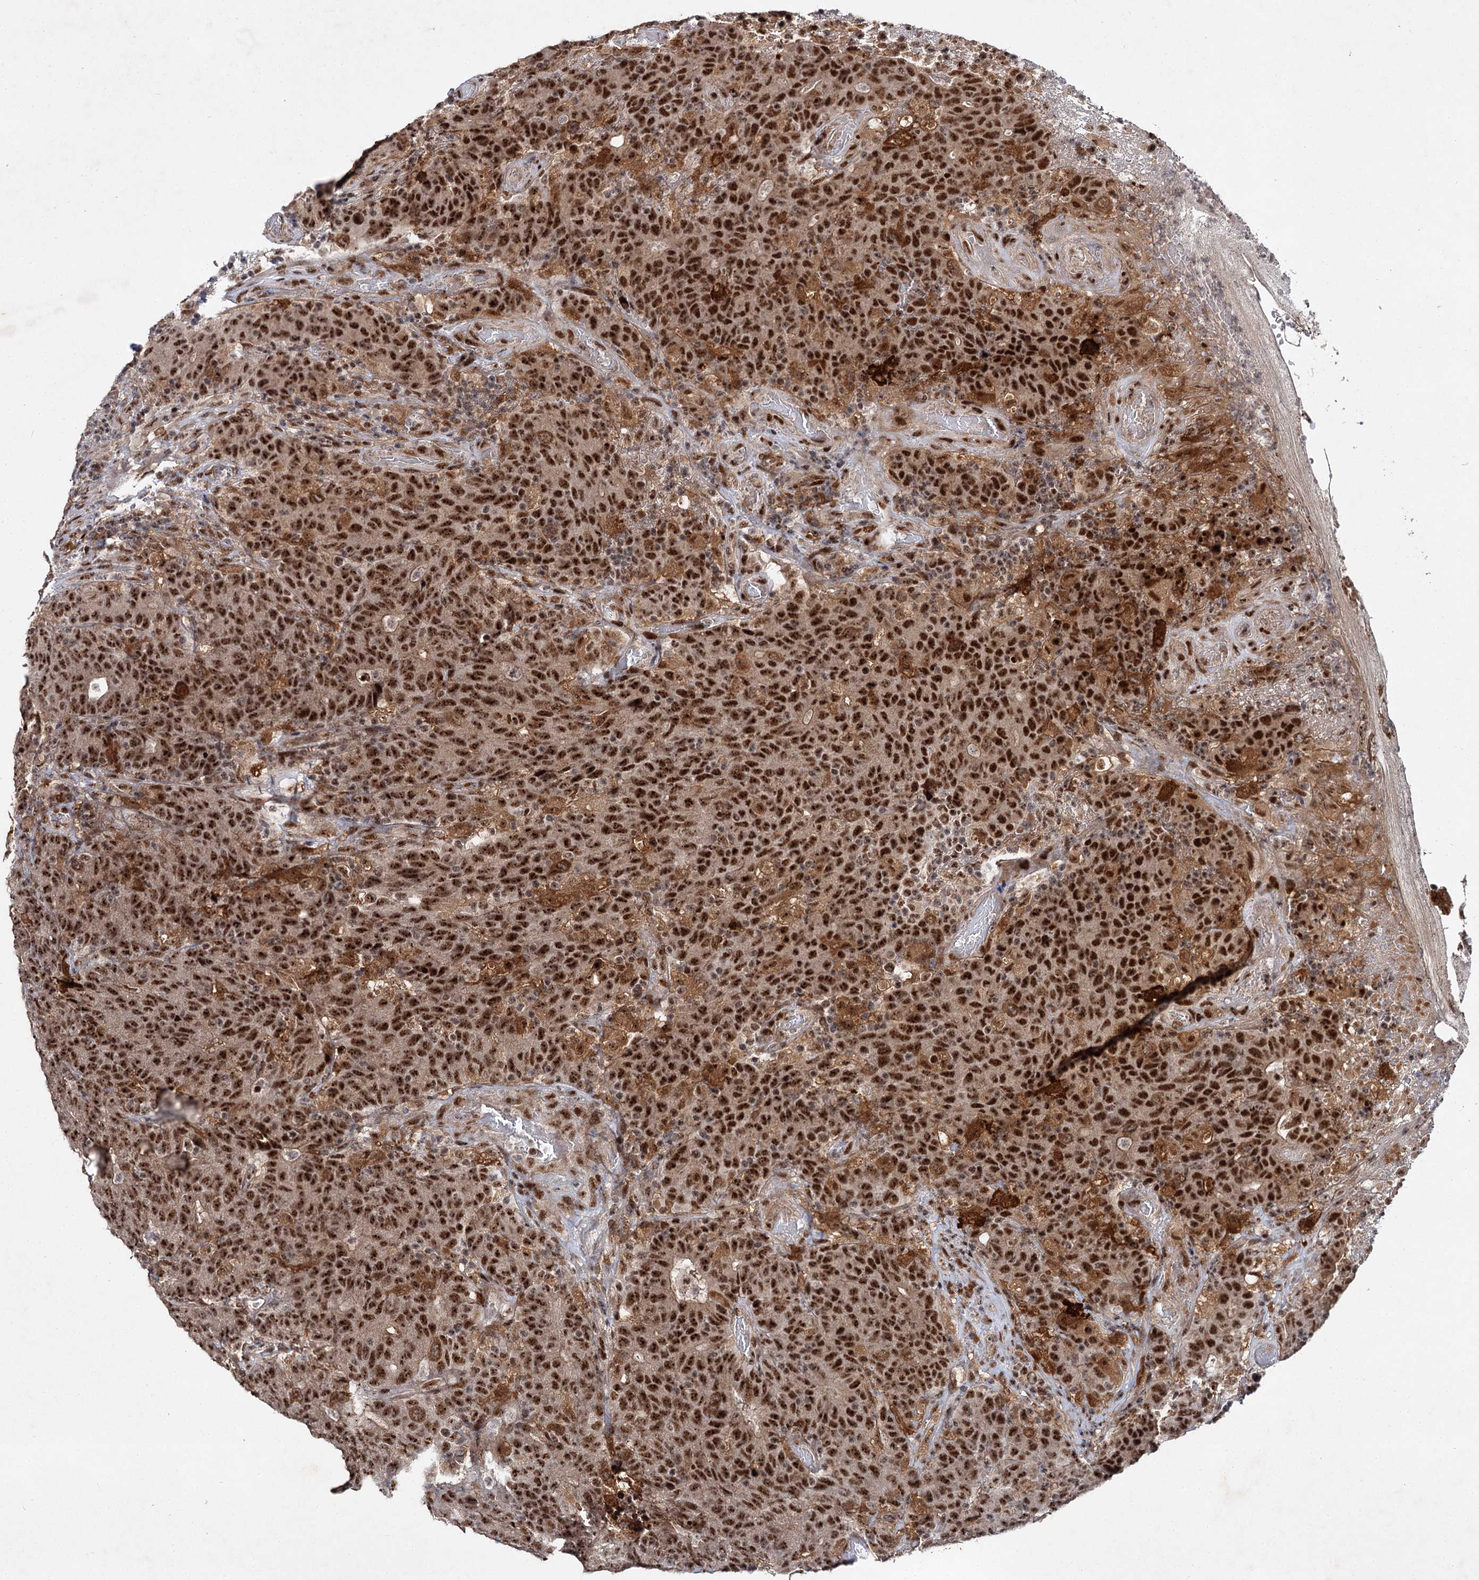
{"staining": {"intensity": "strong", "quantity": ">75%", "location": "nuclear"}, "tissue": "colorectal cancer", "cell_type": "Tumor cells", "image_type": "cancer", "snomed": [{"axis": "morphology", "description": "Adenocarcinoma, NOS"}, {"axis": "topography", "description": "Colon"}], "caption": "The micrograph demonstrates immunohistochemical staining of adenocarcinoma (colorectal). There is strong nuclear positivity is present in about >75% of tumor cells.", "gene": "BUD13", "patient": {"sex": "female", "age": 75}}